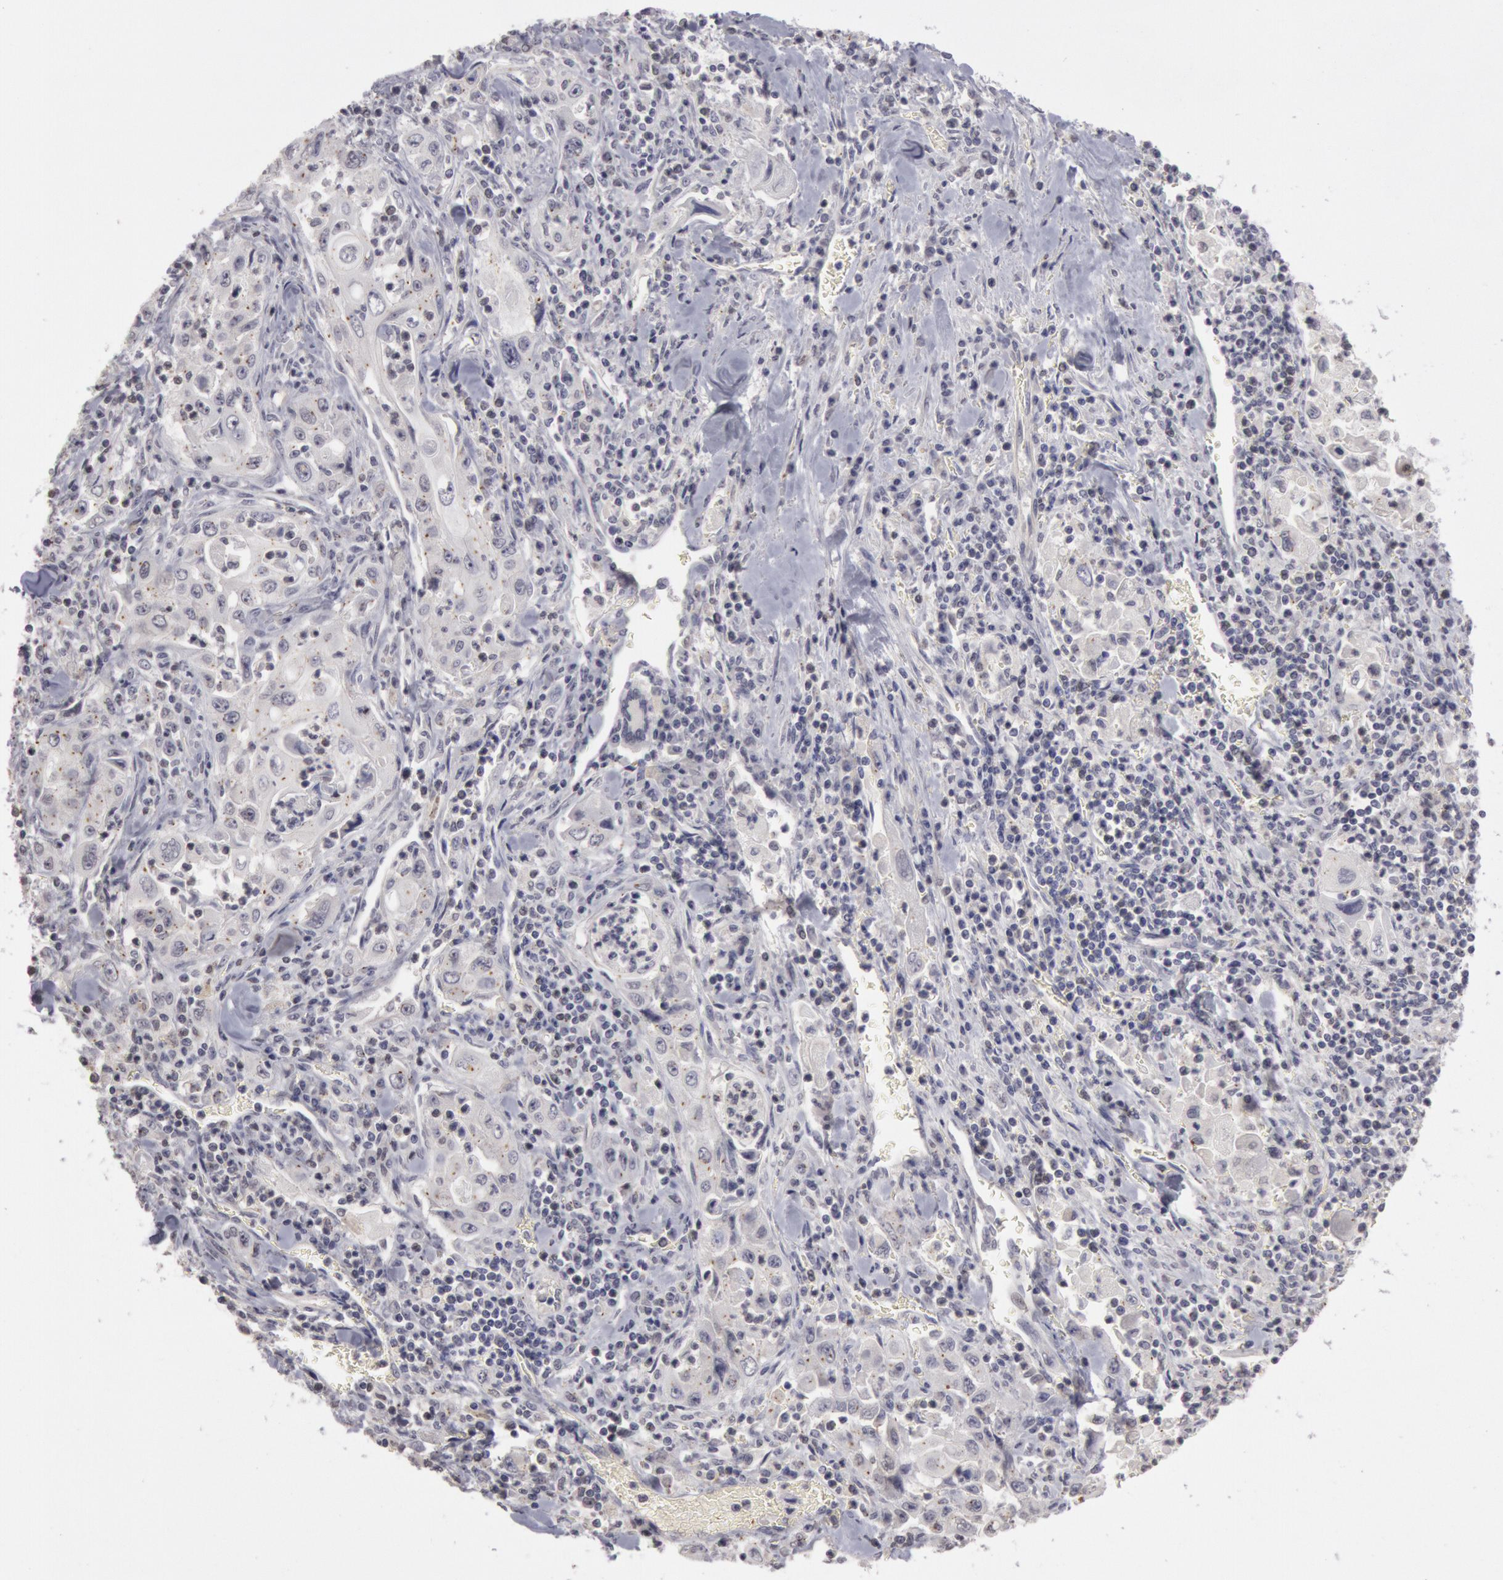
{"staining": {"intensity": "negative", "quantity": "none", "location": "none"}, "tissue": "pancreatic cancer", "cell_type": "Tumor cells", "image_type": "cancer", "snomed": [{"axis": "morphology", "description": "Adenocarcinoma, NOS"}, {"axis": "topography", "description": "Pancreas"}], "caption": "Adenocarcinoma (pancreatic) stained for a protein using immunohistochemistry (IHC) exhibits no positivity tumor cells.", "gene": "RIMBP3C", "patient": {"sex": "male", "age": 70}}